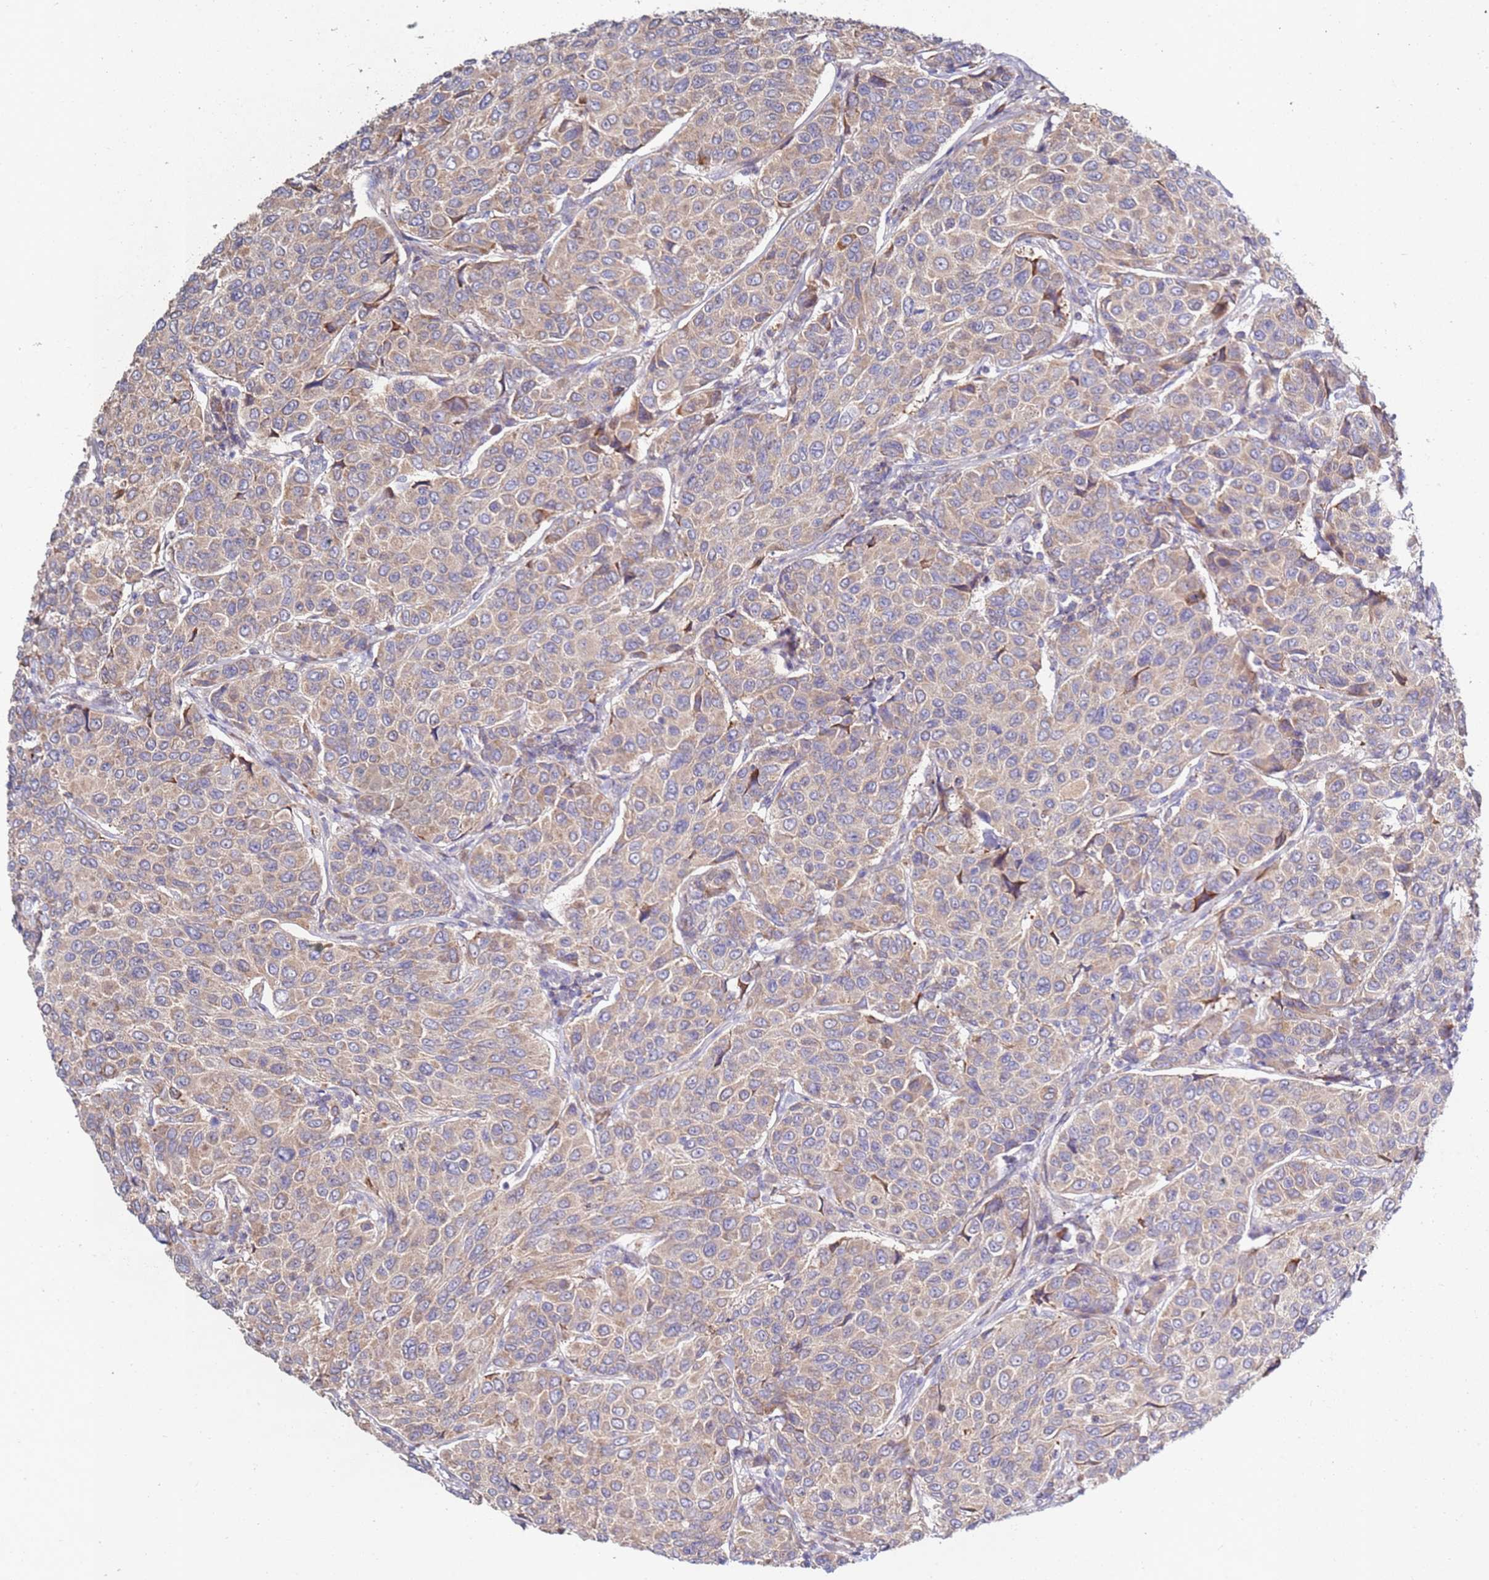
{"staining": {"intensity": "weak", "quantity": ">75%", "location": "cytoplasmic/membranous"}, "tissue": "breast cancer", "cell_type": "Tumor cells", "image_type": "cancer", "snomed": [{"axis": "morphology", "description": "Duct carcinoma"}, {"axis": "topography", "description": "Breast"}], "caption": "Breast intraductal carcinoma stained with DAB immunohistochemistry (IHC) shows low levels of weak cytoplasmic/membranous expression in approximately >75% of tumor cells.", "gene": "CNOT9", "patient": {"sex": "female", "age": 55}}